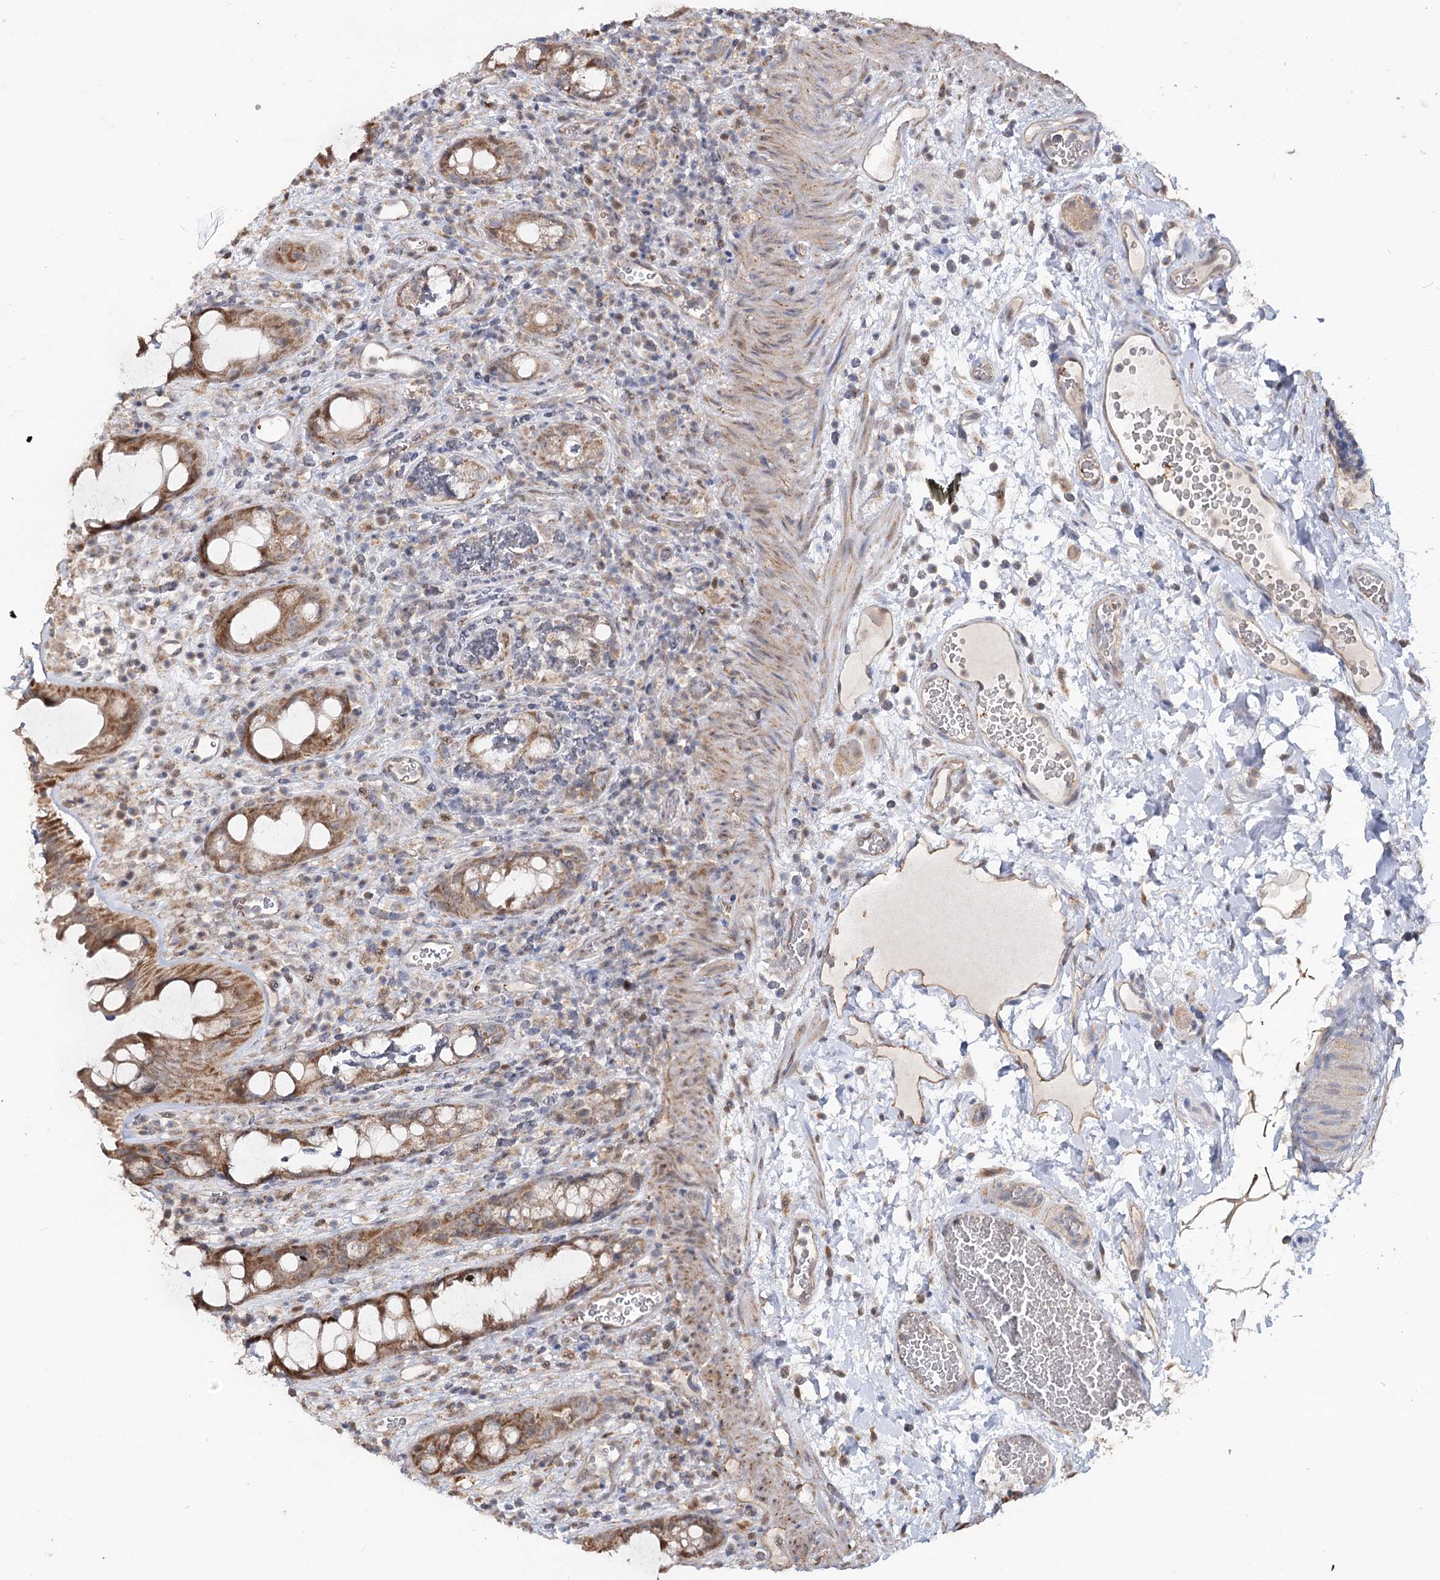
{"staining": {"intensity": "moderate", "quantity": ">75%", "location": "cytoplasmic/membranous"}, "tissue": "rectum", "cell_type": "Glandular cells", "image_type": "normal", "snomed": [{"axis": "morphology", "description": "Normal tissue, NOS"}, {"axis": "topography", "description": "Rectum"}], "caption": "Brown immunohistochemical staining in unremarkable rectum reveals moderate cytoplasmic/membranous positivity in about >75% of glandular cells. (IHC, brightfield microscopy, high magnification).", "gene": "RUFY4", "patient": {"sex": "female", "age": 57}}